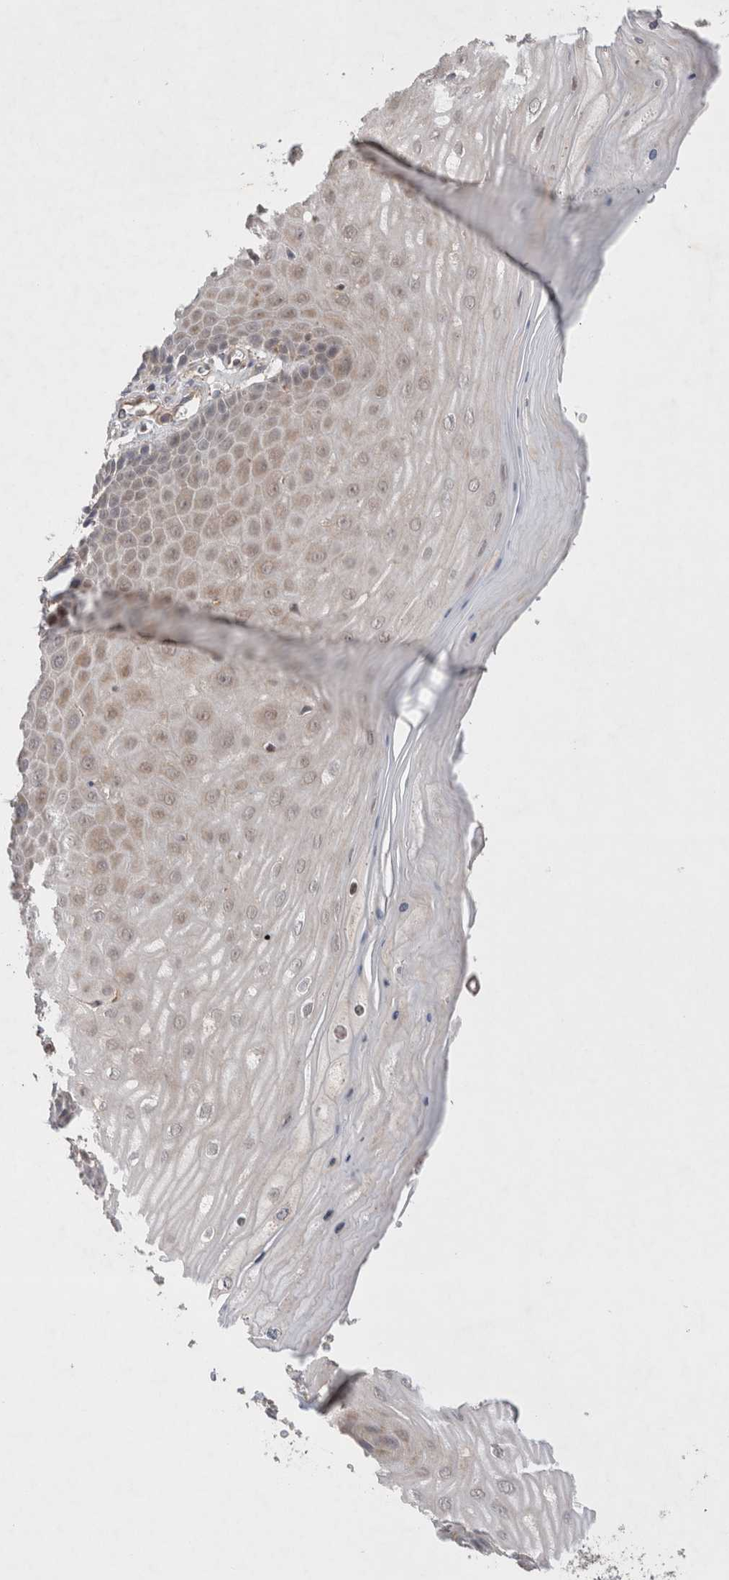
{"staining": {"intensity": "moderate", "quantity": "<25%", "location": "cytoplasmic/membranous,nuclear"}, "tissue": "cervix", "cell_type": "Glandular cells", "image_type": "normal", "snomed": [{"axis": "morphology", "description": "Normal tissue, NOS"}, {"axis": "topography", "description": "Cervix"}], "caption": "Immunohistochemistry (IHC) micrograph of unremarkable human cervix stained for a protein (brown), which displays low levels of moderate cytoplasmic/membranous,nuclear staining in about <25% of glandular cells.", "gene": "GSDMB", "patient": {"sex": "female", "age": 55}}